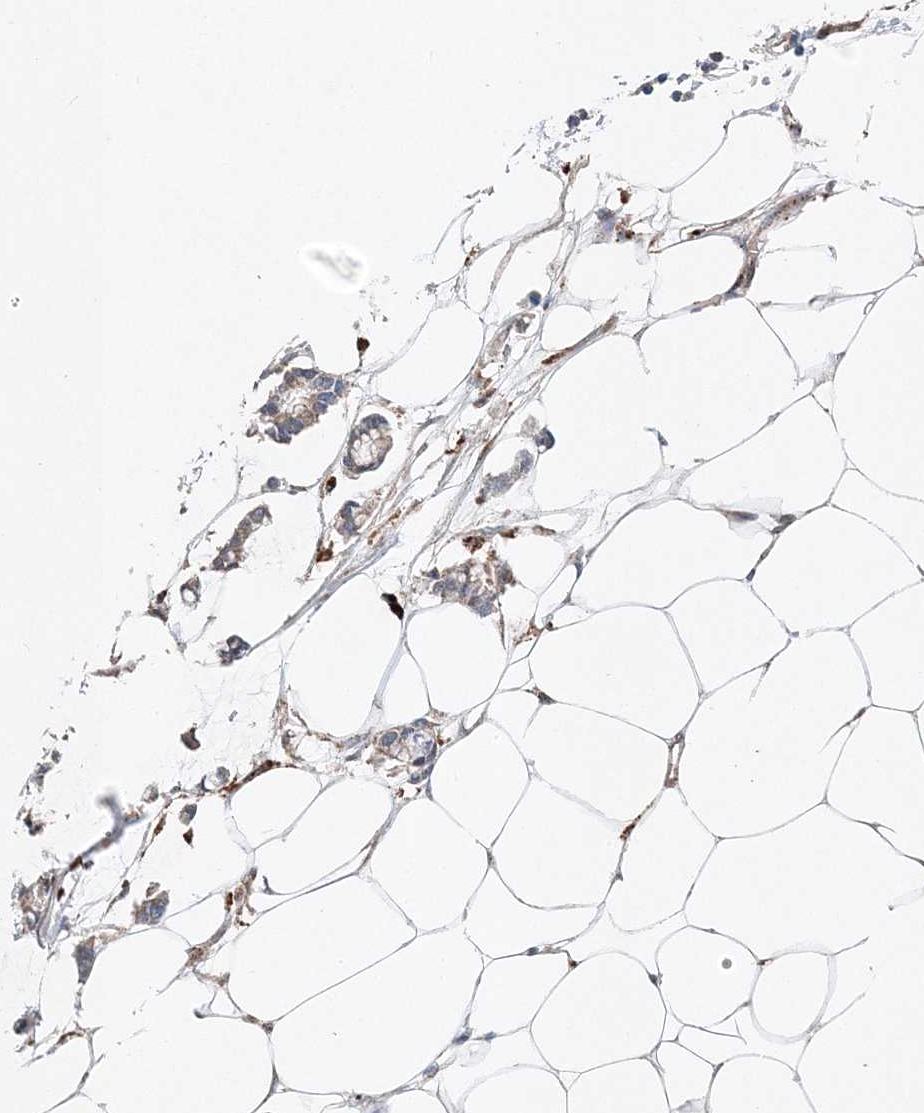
{"staining": {"intensity": "weak", "quantity": "25%-75%", "location": "cytoplasmic/membranous"}, "tissue": "adipose tissue", "cell_type": "Adipocytes", "image_type": "normal", "snomed": [{"axis": "morphology", "description": "Normal tissue, NOS"}, {"axis": "morphology", "description": "Adenocarcinoma, NOS"}, {"axis": "topography", "description": "Colon"}, {"axis": "topography", "description": "Peripheral nerve tissue"}], "caption": "A low amount of weak cytoplasmic/membranous expression is appreciated in approximately 25%-75% of adipocytes in unremarkable adipose tissue. (IHC, brightfield microscopy, high magnification).", "gene": "C3orf38", "patient": {"sex": "male", "age": 14}}